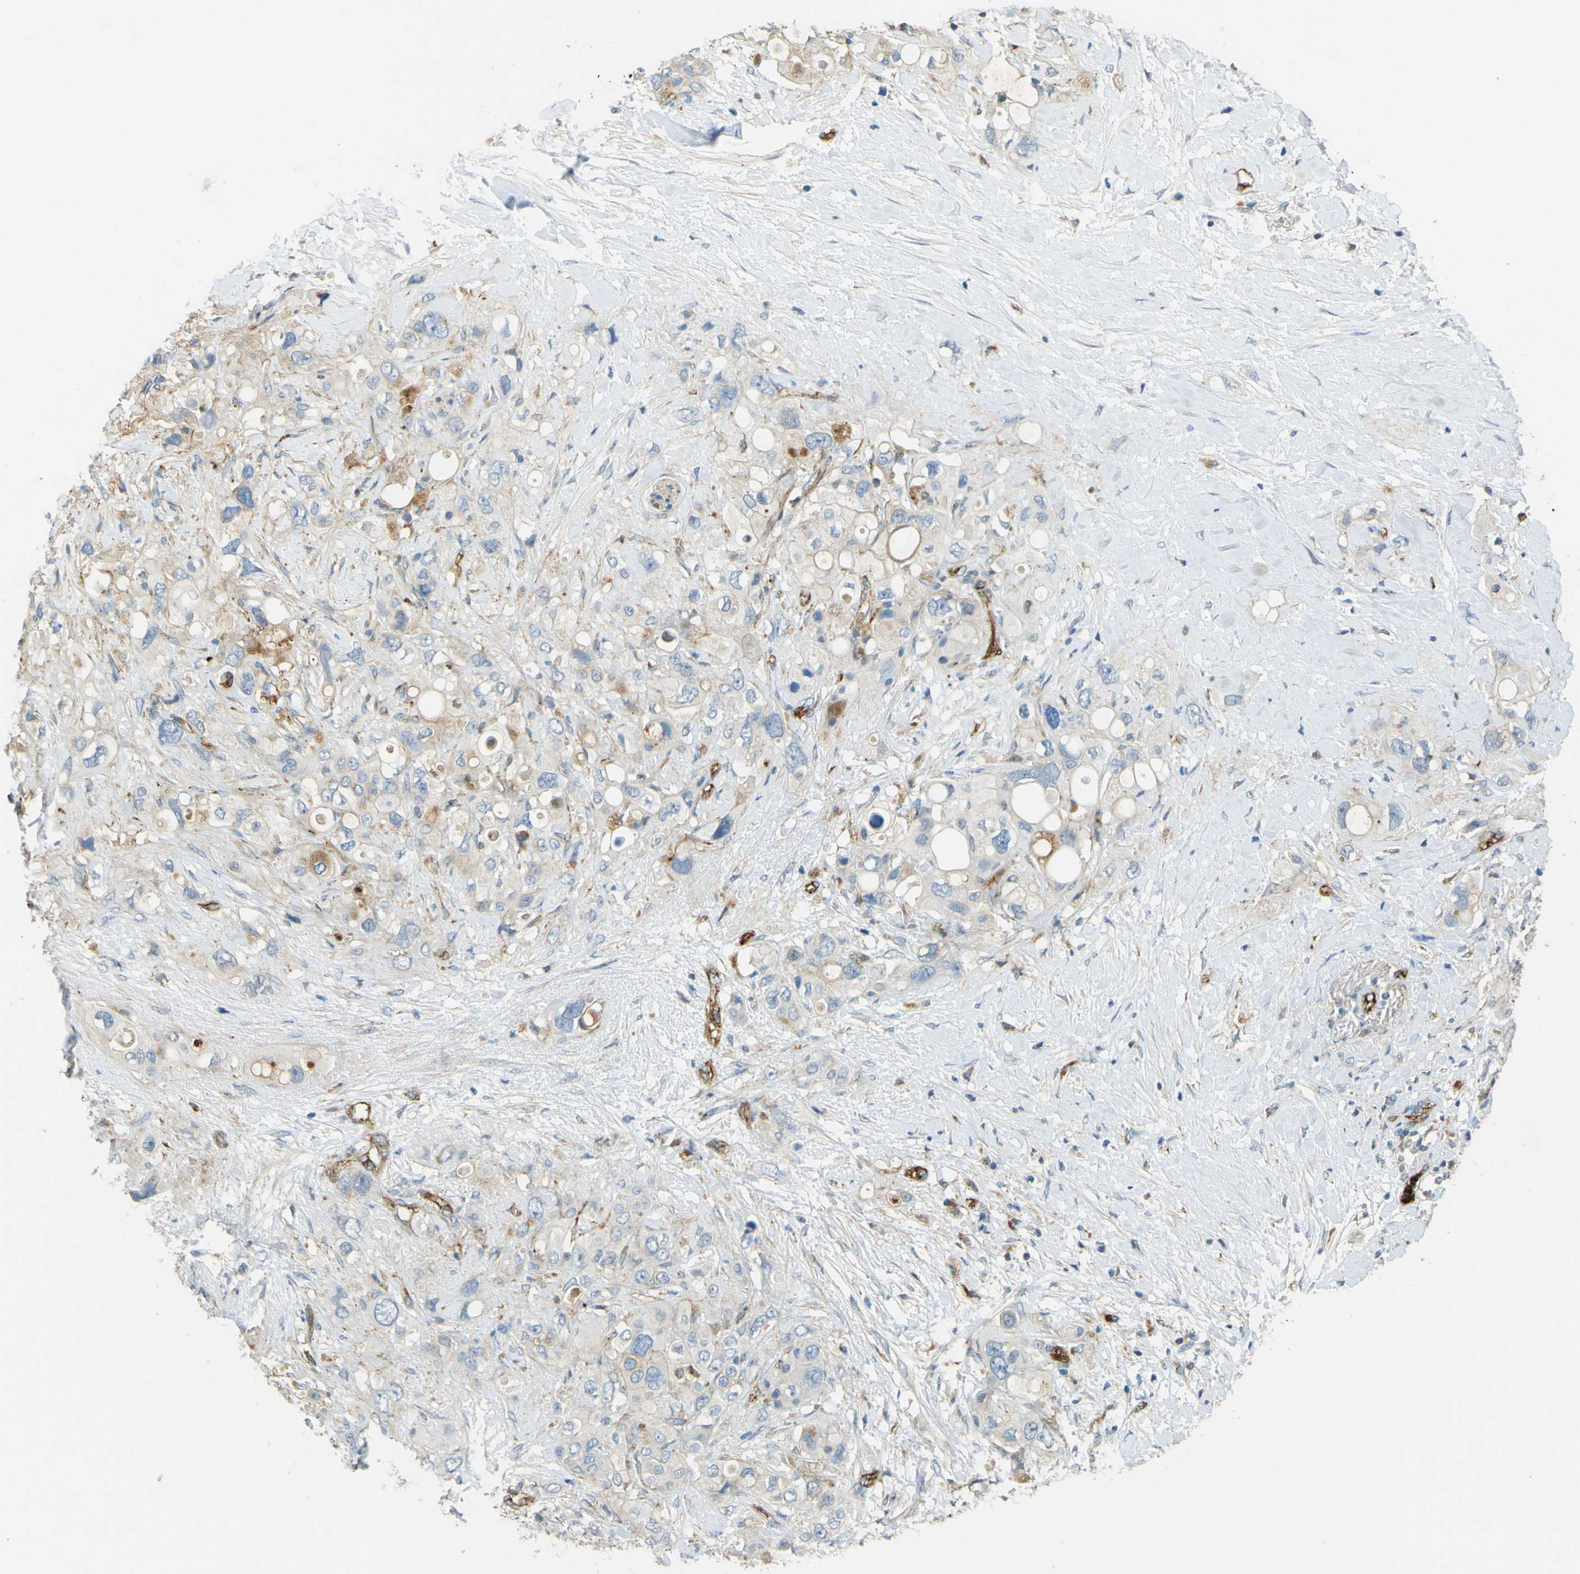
{"staining": {"intensity": "moderate", "quantity": "<25%", "location": "cytoplasmic/membranous"}, "tissue": "pancreatic cancer", "cell_type": "Tumor cells", "image_type": "cancer", "snomed": [{"axis": "morphology", "description": "Adenocarcinoma, NOS"}, {"axis": "topography", "description": "Pancreas"}], "caption": "A high-resolution micrograph shows immunohistochemistry (IHC) staining of adenocarcinoma (pancreatic), which displays moderate cytoplasmic/membranous staining in about <25% of tumor cells.", "gene": "PLXDC1", "patient": {"sex": "female", "age": 56}}